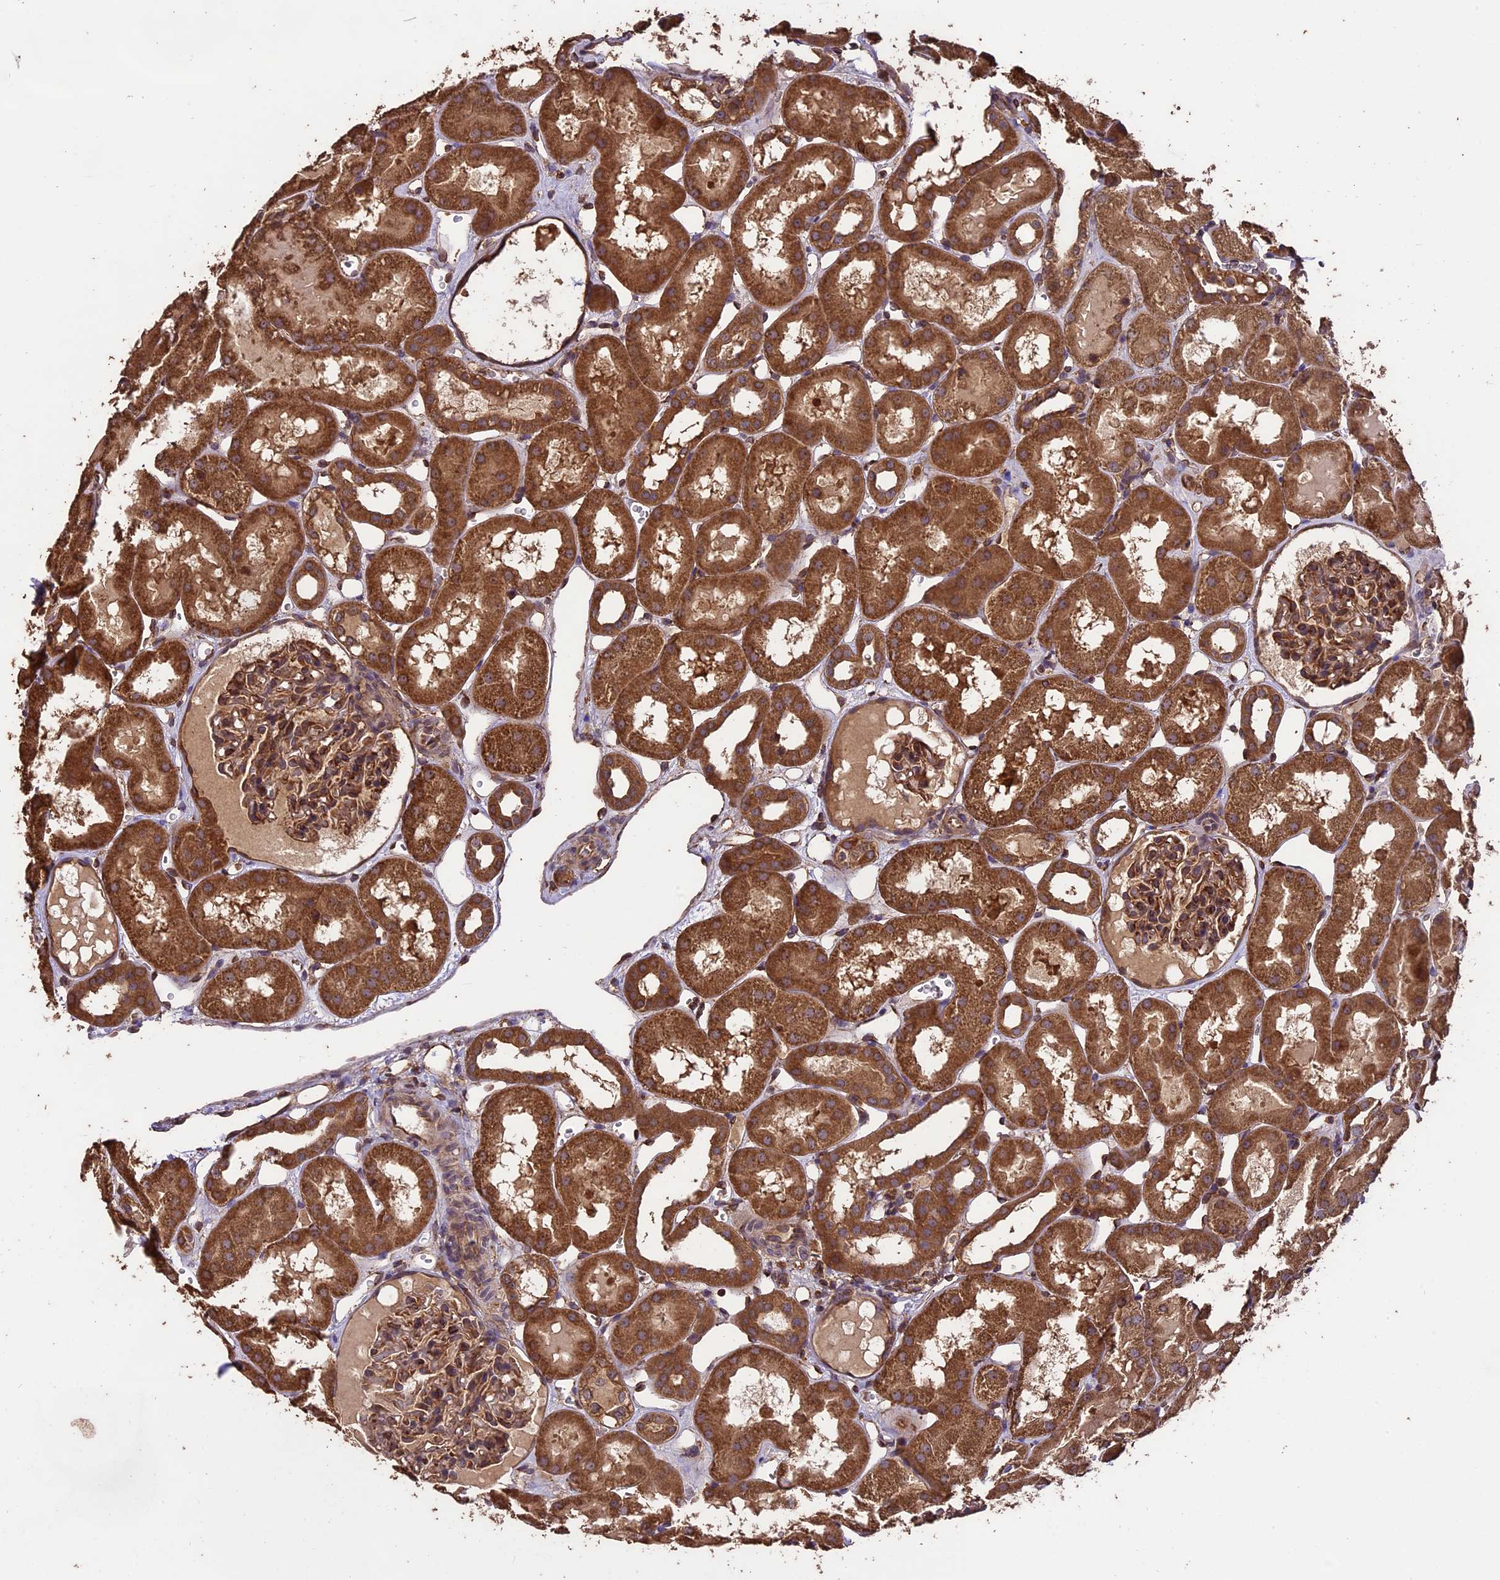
{"staining": {"intensity": "moderate", "quantity": "25%-75%", "location": "cytoplasmic/membranous"}, "tissue": "kidney", "cell_type": "Cells in glomeruli", "image_type": "normal", "snomed": [{"axis": "morphology", "description": "Normal tissue, NOS"}, {"axis": "topography", "description": "Kidney"}, {"axis": "topography", "description": "Urinary bladder"}], "caption": "Kidney stained with DAB (3,3'-diaminobenzidine) immunohistochemistry displays medium levels of moderate cytoplasmic/membranous positivity in approximately 25%-75% of cells in glomeruli. (IHC, brightfield microscopy, high magnification).", "gene": "TTLL10", "patient": {"sex": "male", "age": 16}}